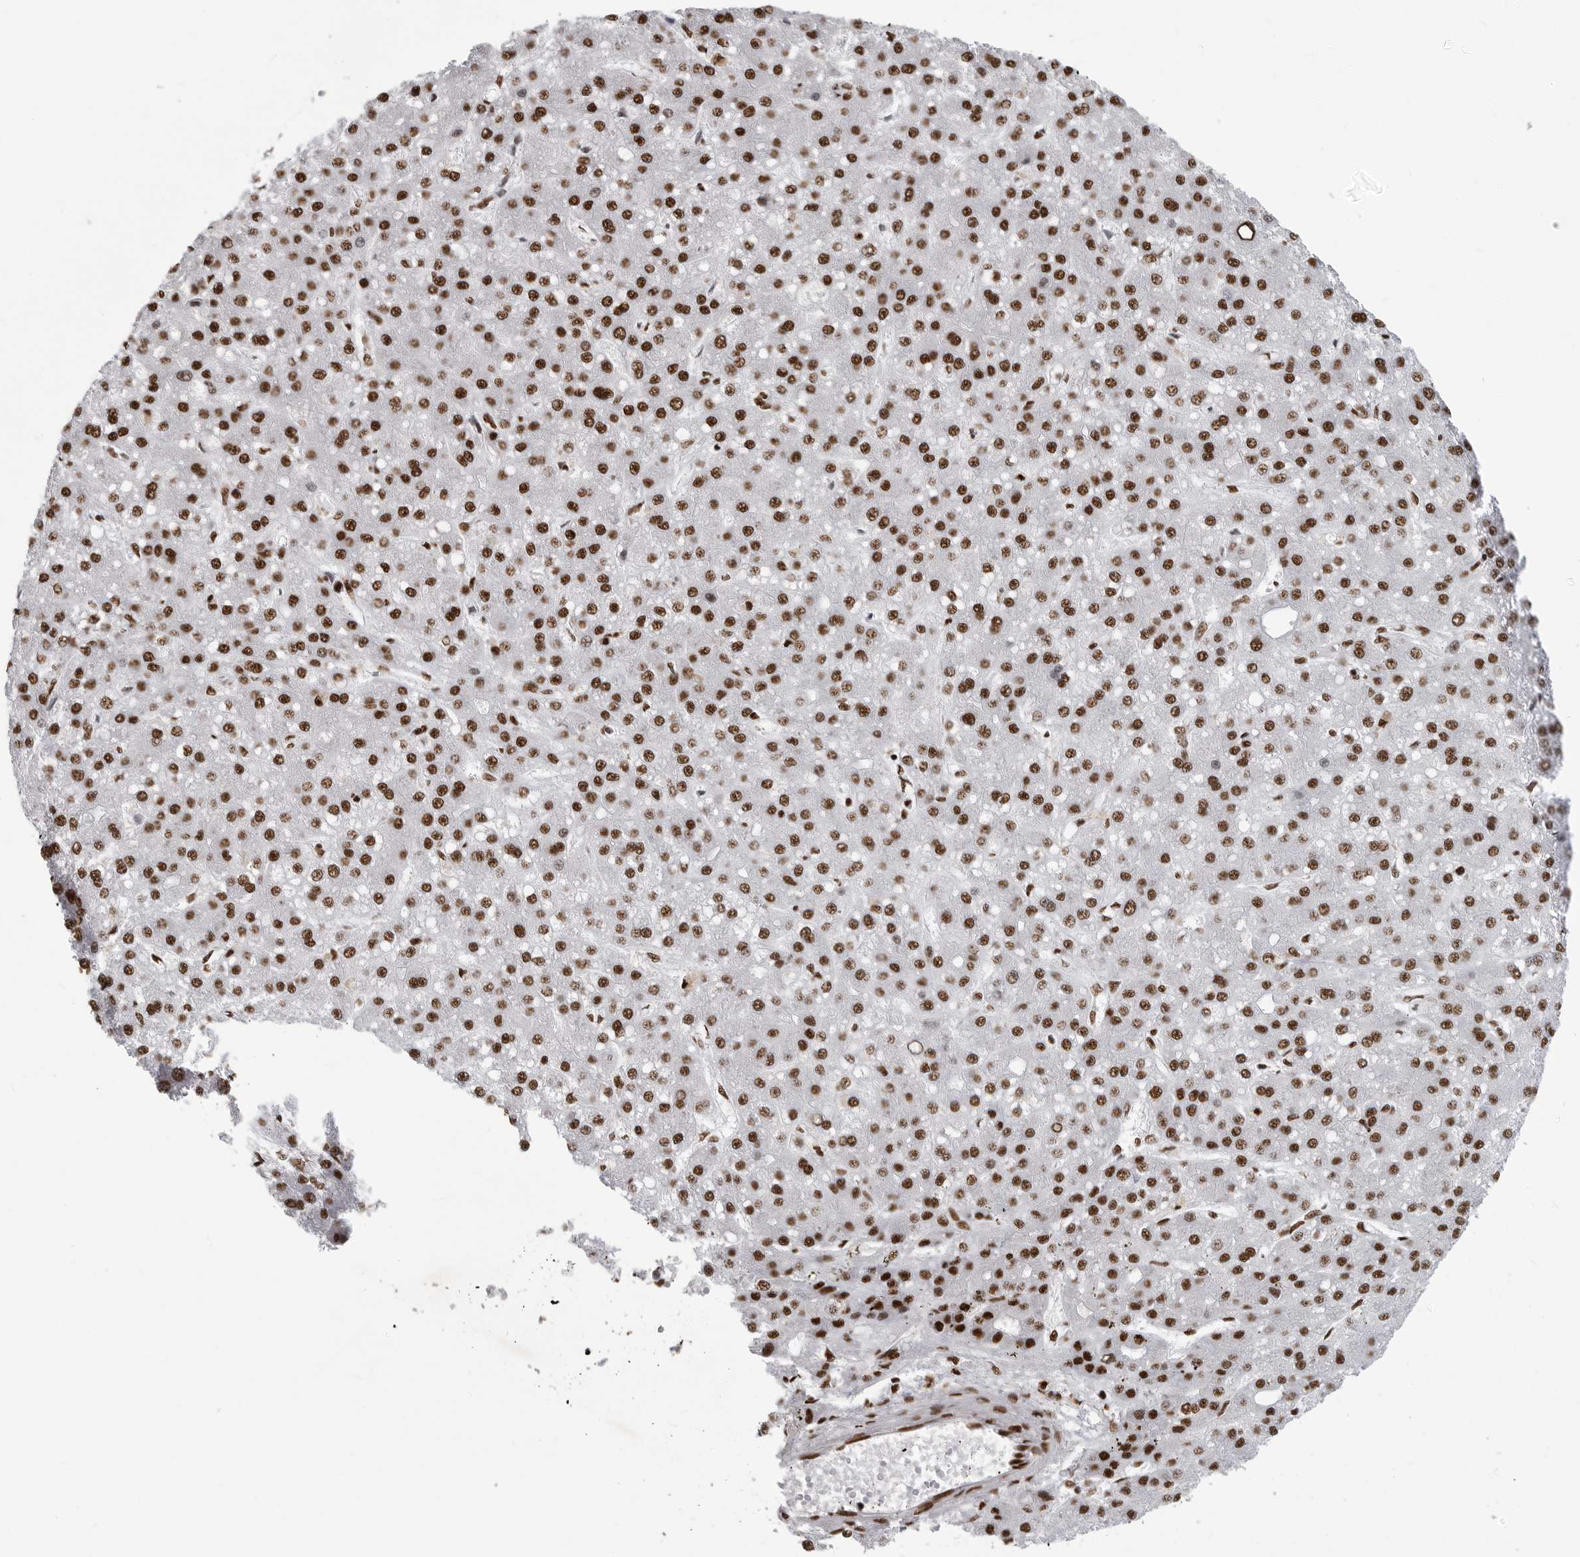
{"staining": {"intensity": "strong", "quantity": ">75%", "location": "nuclear"}, "tissue": "liver cancer", "cell_type": "Tumor cells", "image_type": "cancer", "snomed": [{"axis": "morphology", "description": "Carcinoma, Hepatocellular, NOS"}, {"axis": "topography", "description": "Liver"}], "caption": "Liver hepatocellular carcinoma was stained to show a protein in brown. There is high levels of strong nuclear staining in approximately >75% of tumor cells. (Stains: DAB (3,3'-diaminobenzidine) in brown, nuclei in blue, Microscopy: brightfield microscopy at high magnification).", "gene": "BCLAF1", "patient": {"sex": "male", "age": 67}}